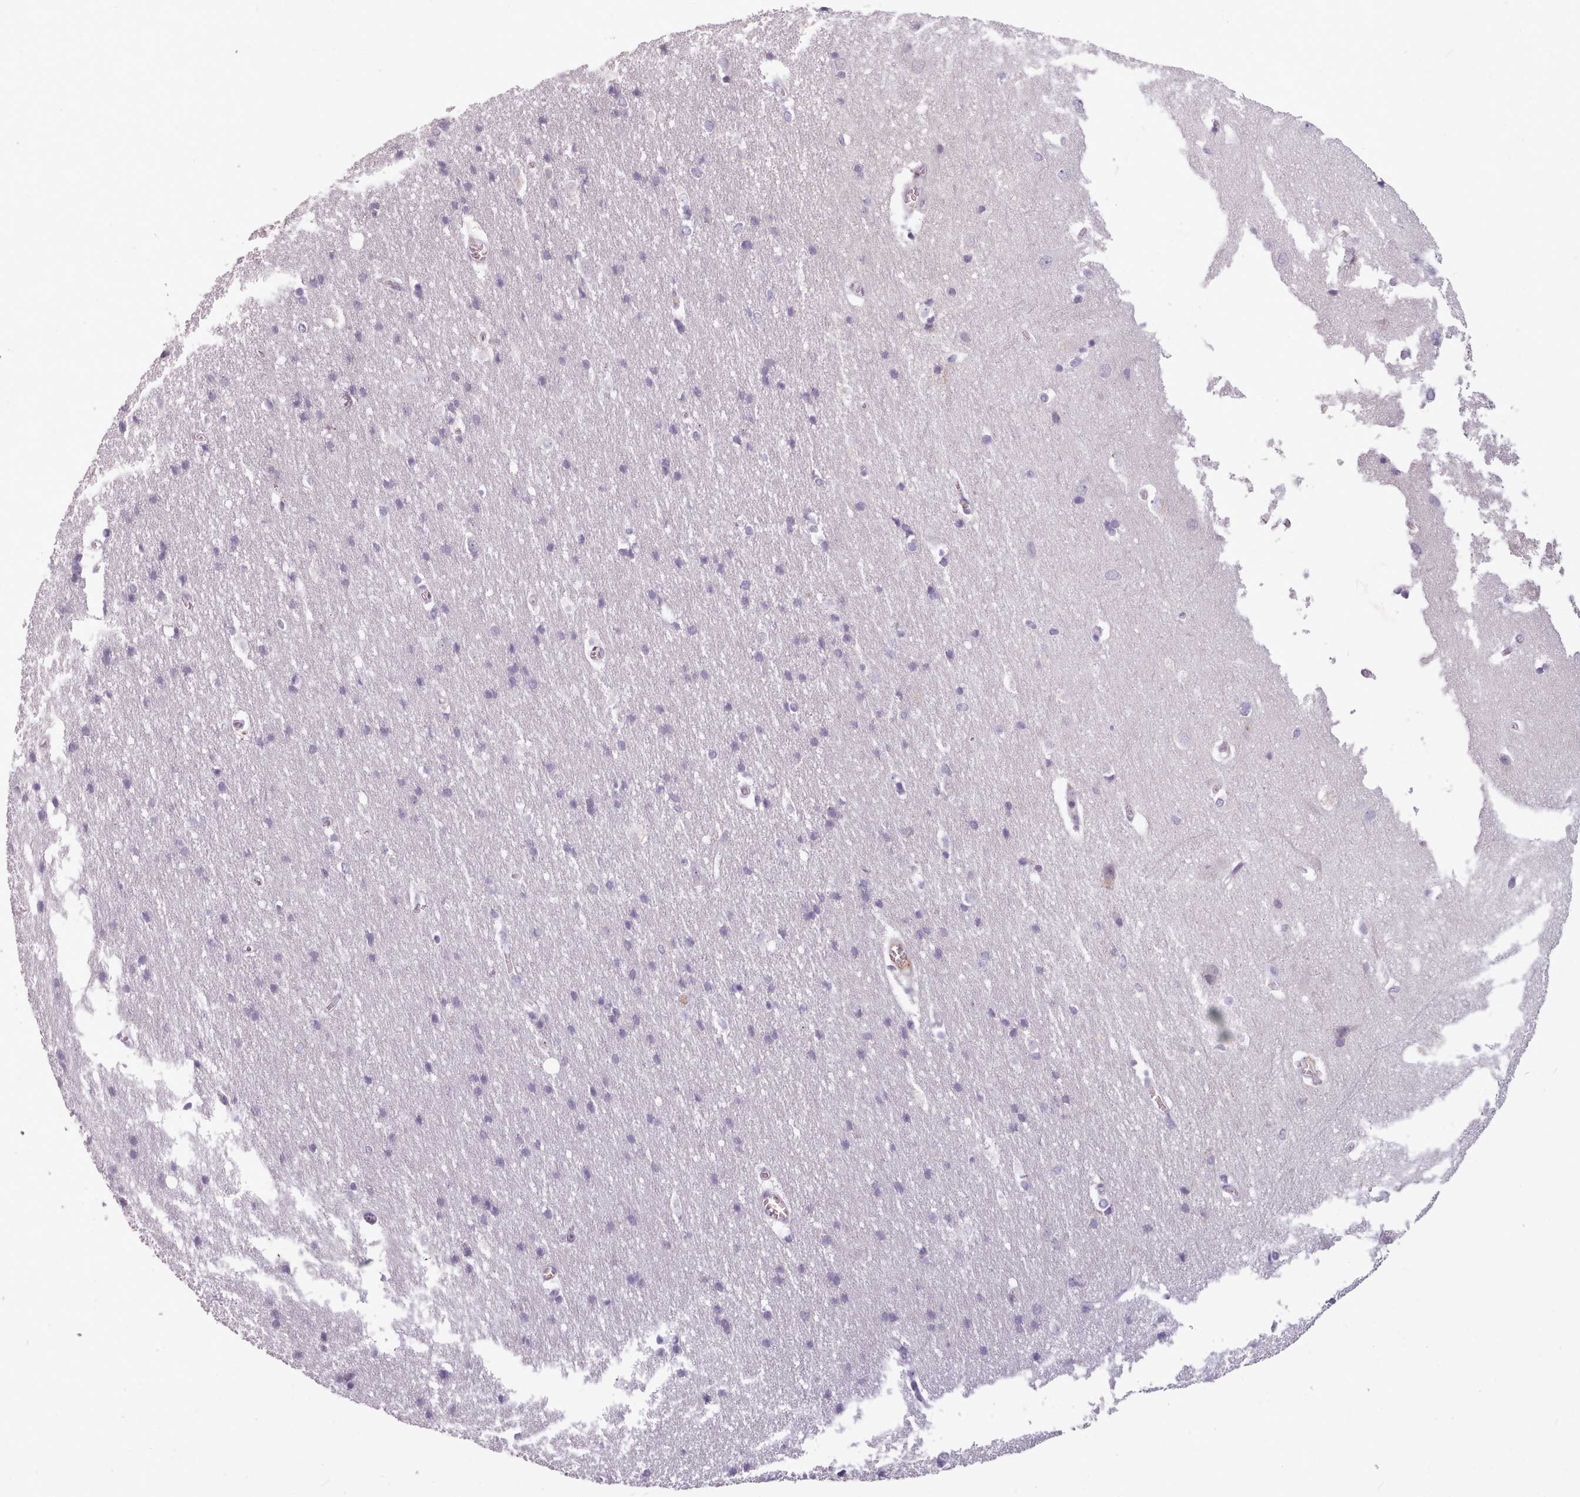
{"staining": {"intensity": "negative", "quantity": "none", "location": "none"}, "tissue": "cerebral cortex", "cell_type": "Endothelial cells", "image_type": "normal", "snomed": [{"axis": "morphology", "description": "Normal tissue, NOS"}, {"axis": "topography", "description": "Cerebral cortex"}], "caption": "Image shows no protein expression in endothelial cells of benign cerebral cortex. (DAB (3,3'-diaminobenzidine) IHC visualized using brightfield microscopy, high magnification).", "gene": "PBX4", "patient": {"sex": "male", "age": 54}}